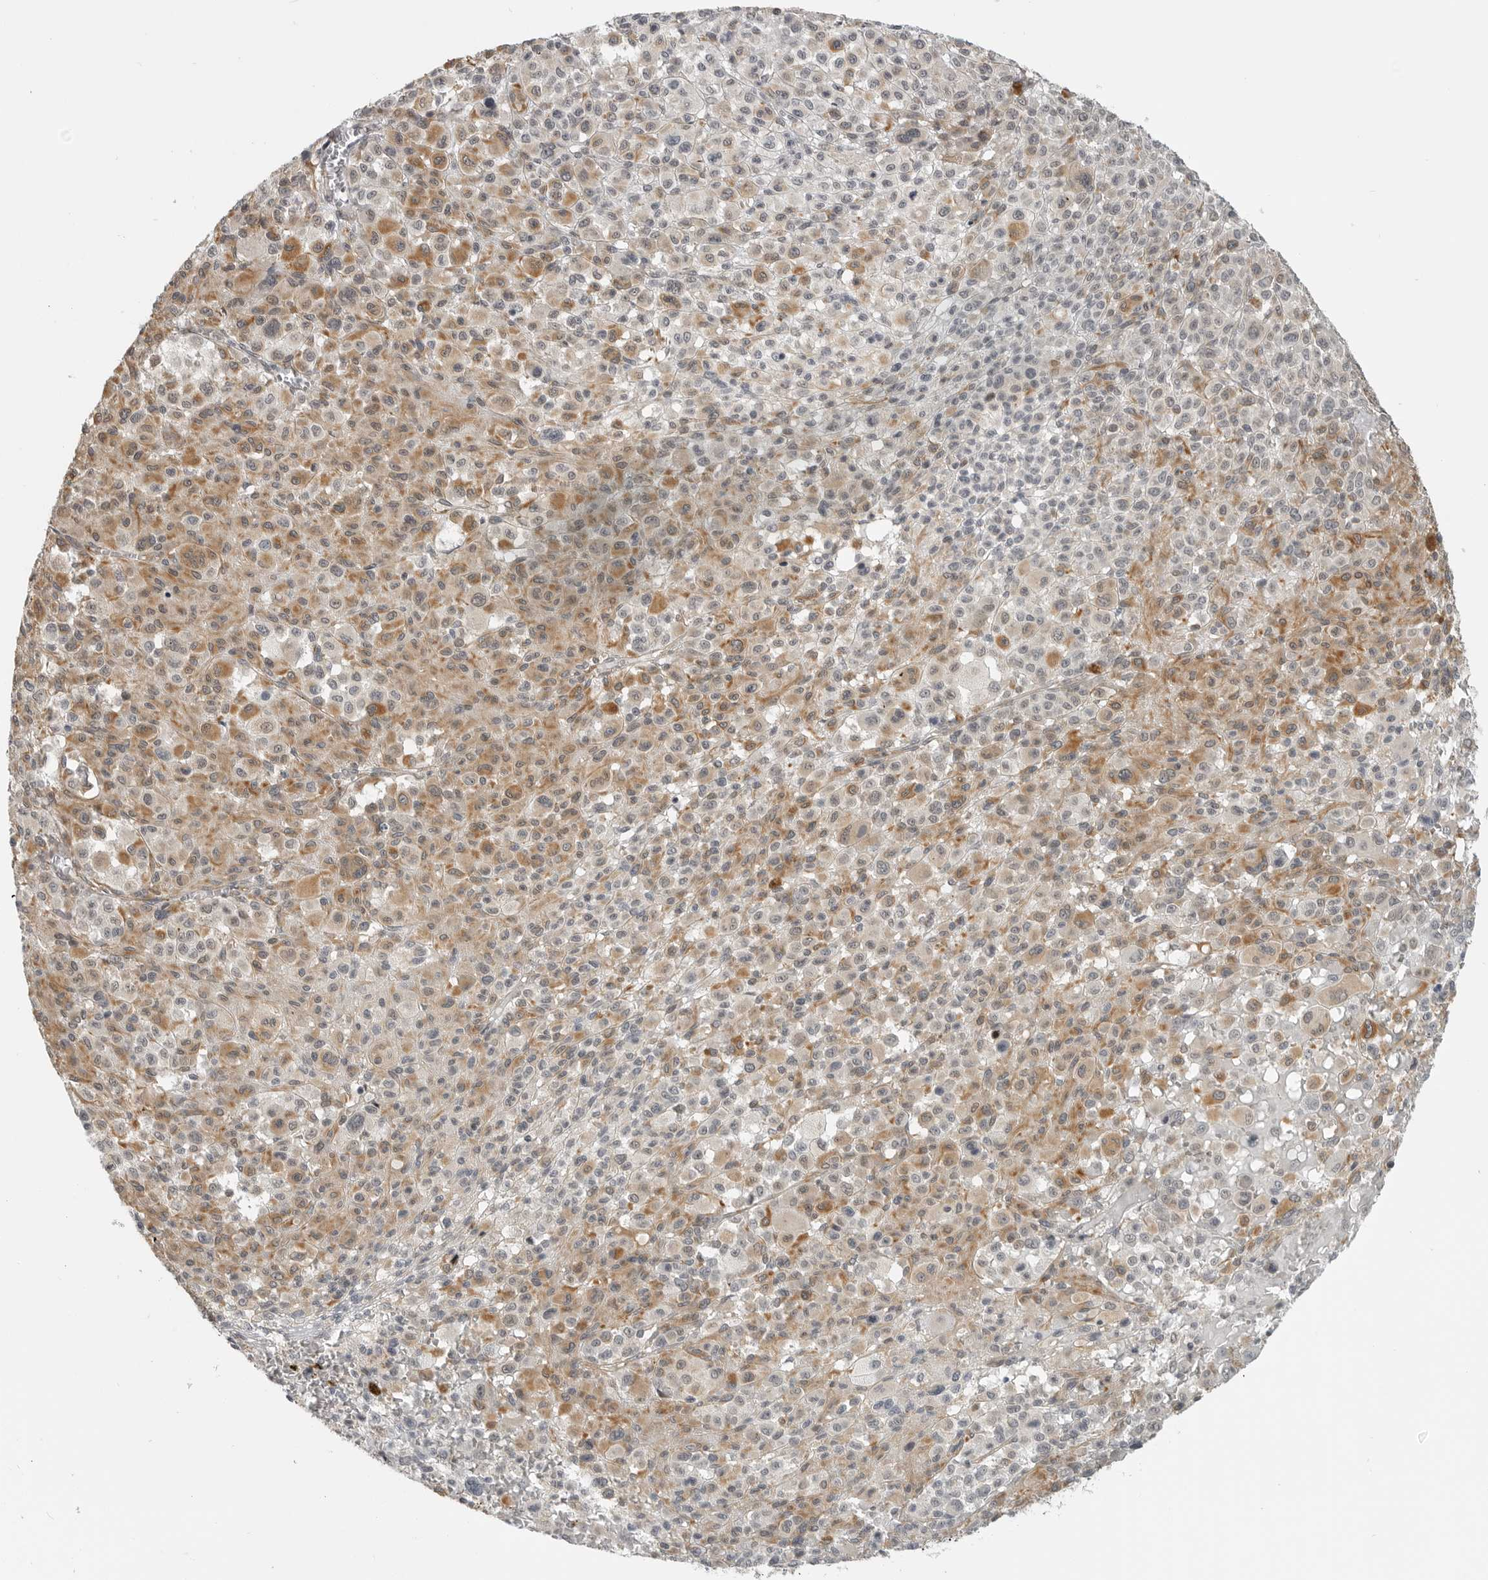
{"staining": {"intensity": "weak", "quantity": ">75%", "location": "cytoplasmic/membranous"}, "tissue": "melanoma", "cell_type": "Tumor cells", "image_type": "cancer", "snomed": [{"axis": "morphology", "description": "Malignant melanoma, Metastatic site"}, {"axis": "topography", "description": "Skin"}], "caption": "This histopathology image shows immunohistochemistry (IHC) staining of malignant melanoma (metastatic site), with low weak cytoplasmic/membranous staining in about >75% of tumor cells.", "gene": "CEP295NL", "patient": {"sex": "female", "age": 74}}